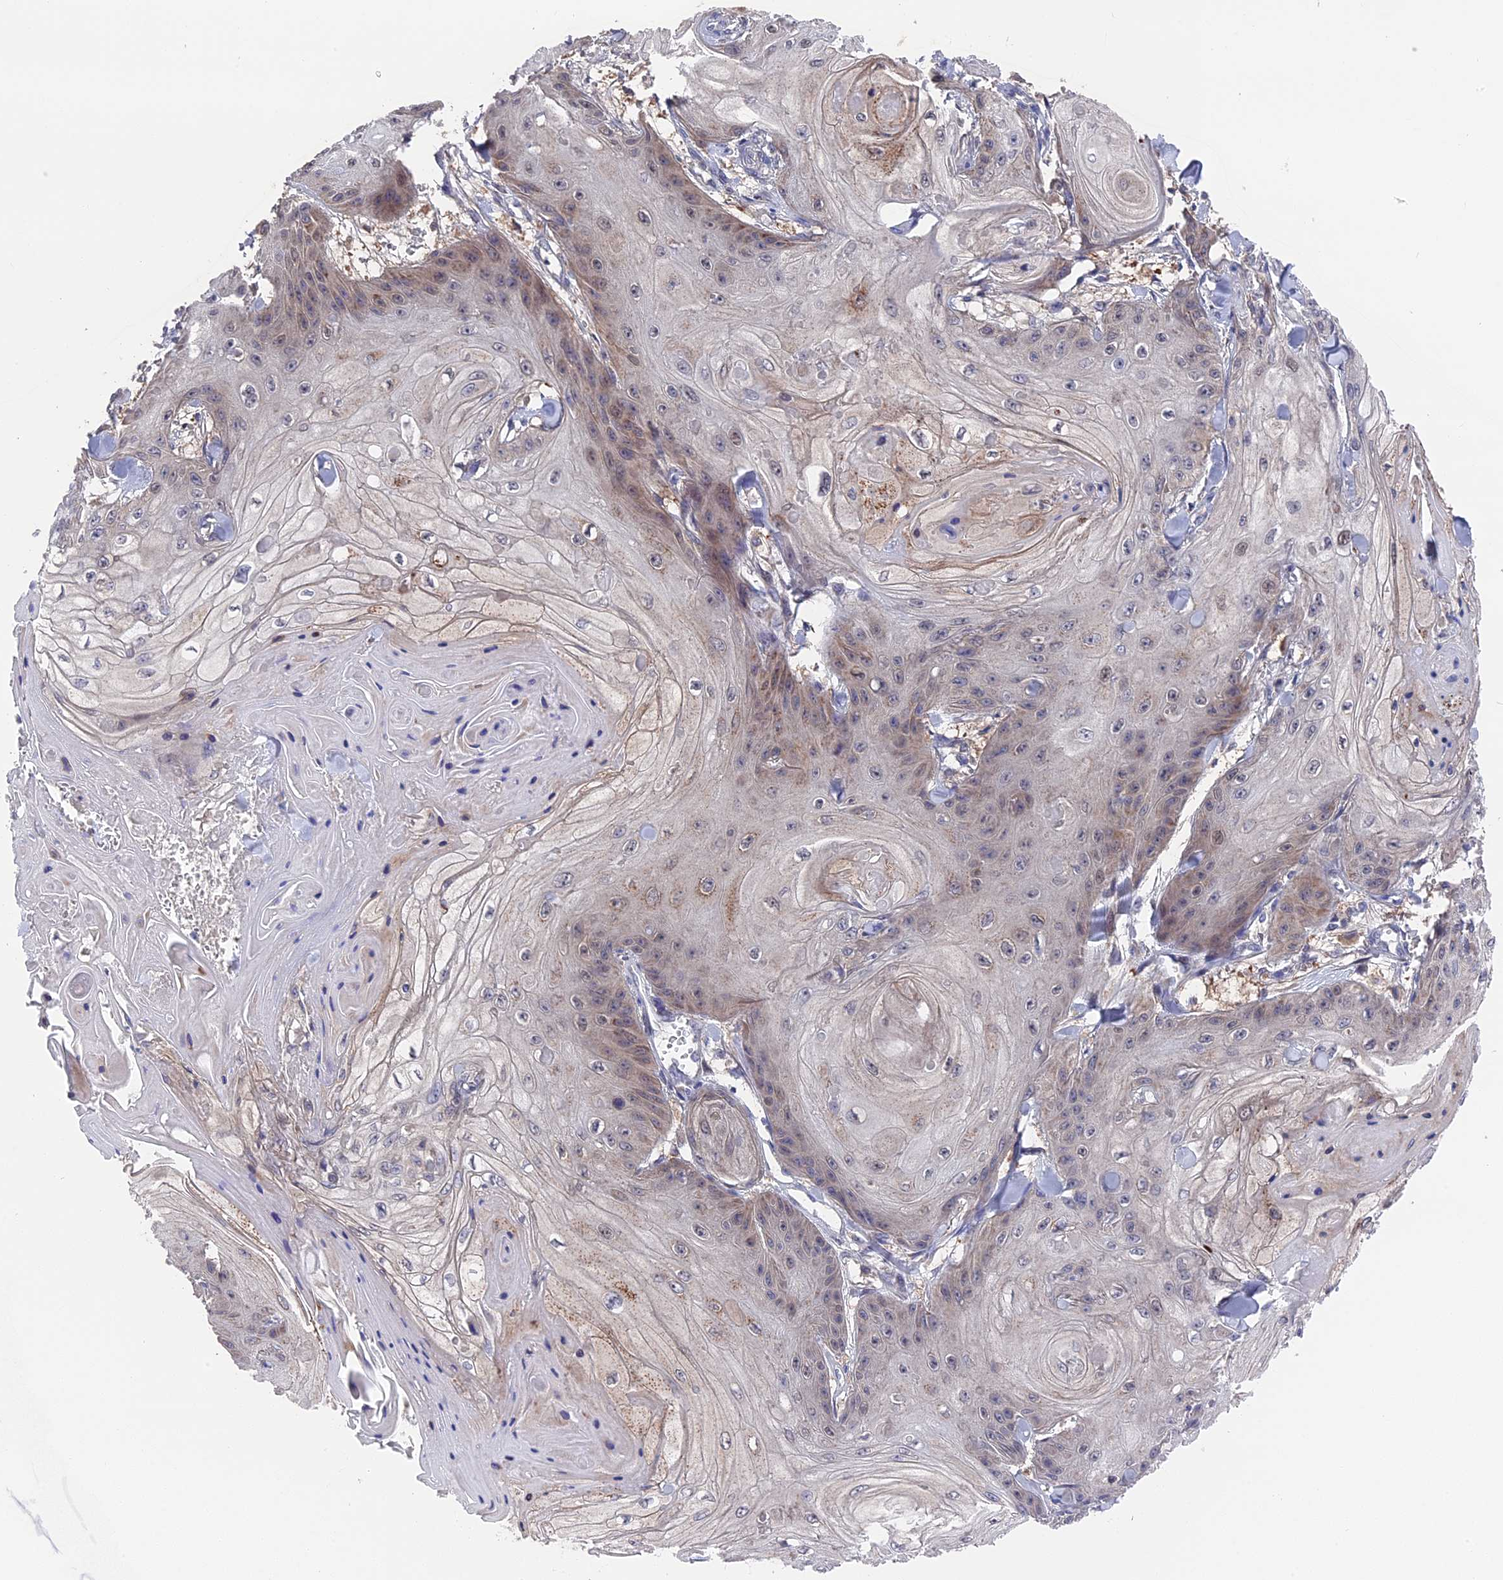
{"staining": {"intensity": "weak", "quantity": "25%-75%", "location": "cytoplasmic/membranous"}, "tissue": "skin cancer", "cell_type": "Tumor cells", "image_type": "cancer", "snomed": [{"axis": "morphology", "description": "Squamous cell carcinoma, NOS"}, {"axis": "topography", "description": "Skin"}], "caption": "This image exhibits squamous cell carcinoma (skin) stained with immunohistochemistry (IHC) to label a protein in brown. The cytoplasmic/membranous of tumor cells show weak positivity for the protein. Nuclei are counter-stained blue.", "gene": "ZCCHC2", "patient": {"sex": "male", "age": 74}}